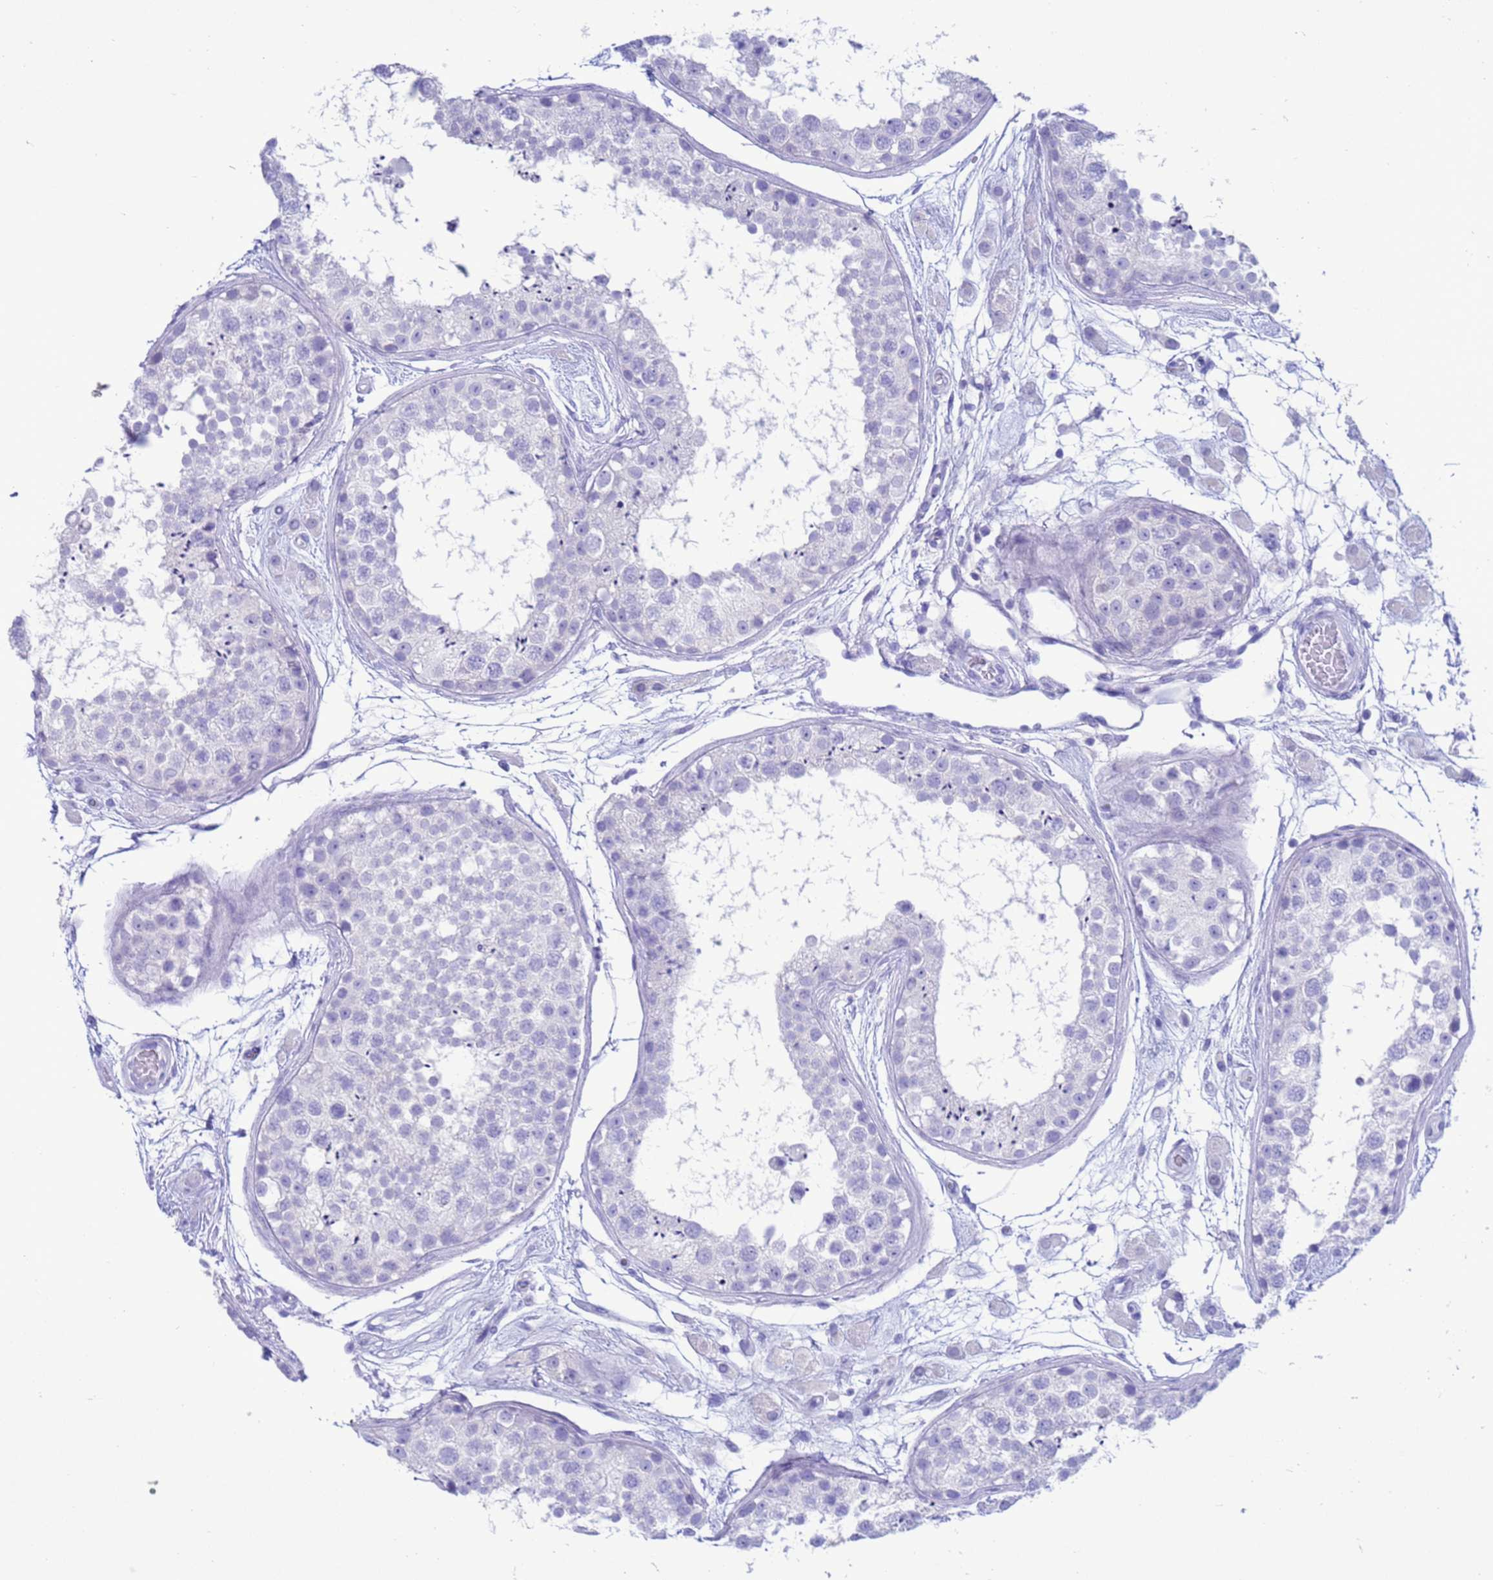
{"staining": {"intensity": "negative", "quantity": "none", "location": "none"}, "tissue": "testis", "cell_type": "Cells in seminiferous ducts", "image_type": "normal", "snomed": [{"axis": "morphology", "description": "Normal tissue, NOS"}, {"axis": "topography", "description": "Testis"}], "caption": "Cells in seminiferous ducts show no significant staining in benign testis. (Stains: DAB (3,3'-diaminobenzidine) immunohistochemistry with hematoxylin counter stain, Microscopy: brightfield microscopy at high magnification).", "gene": "GSTM1", "patient": {"sex": "male", "age": 25}}